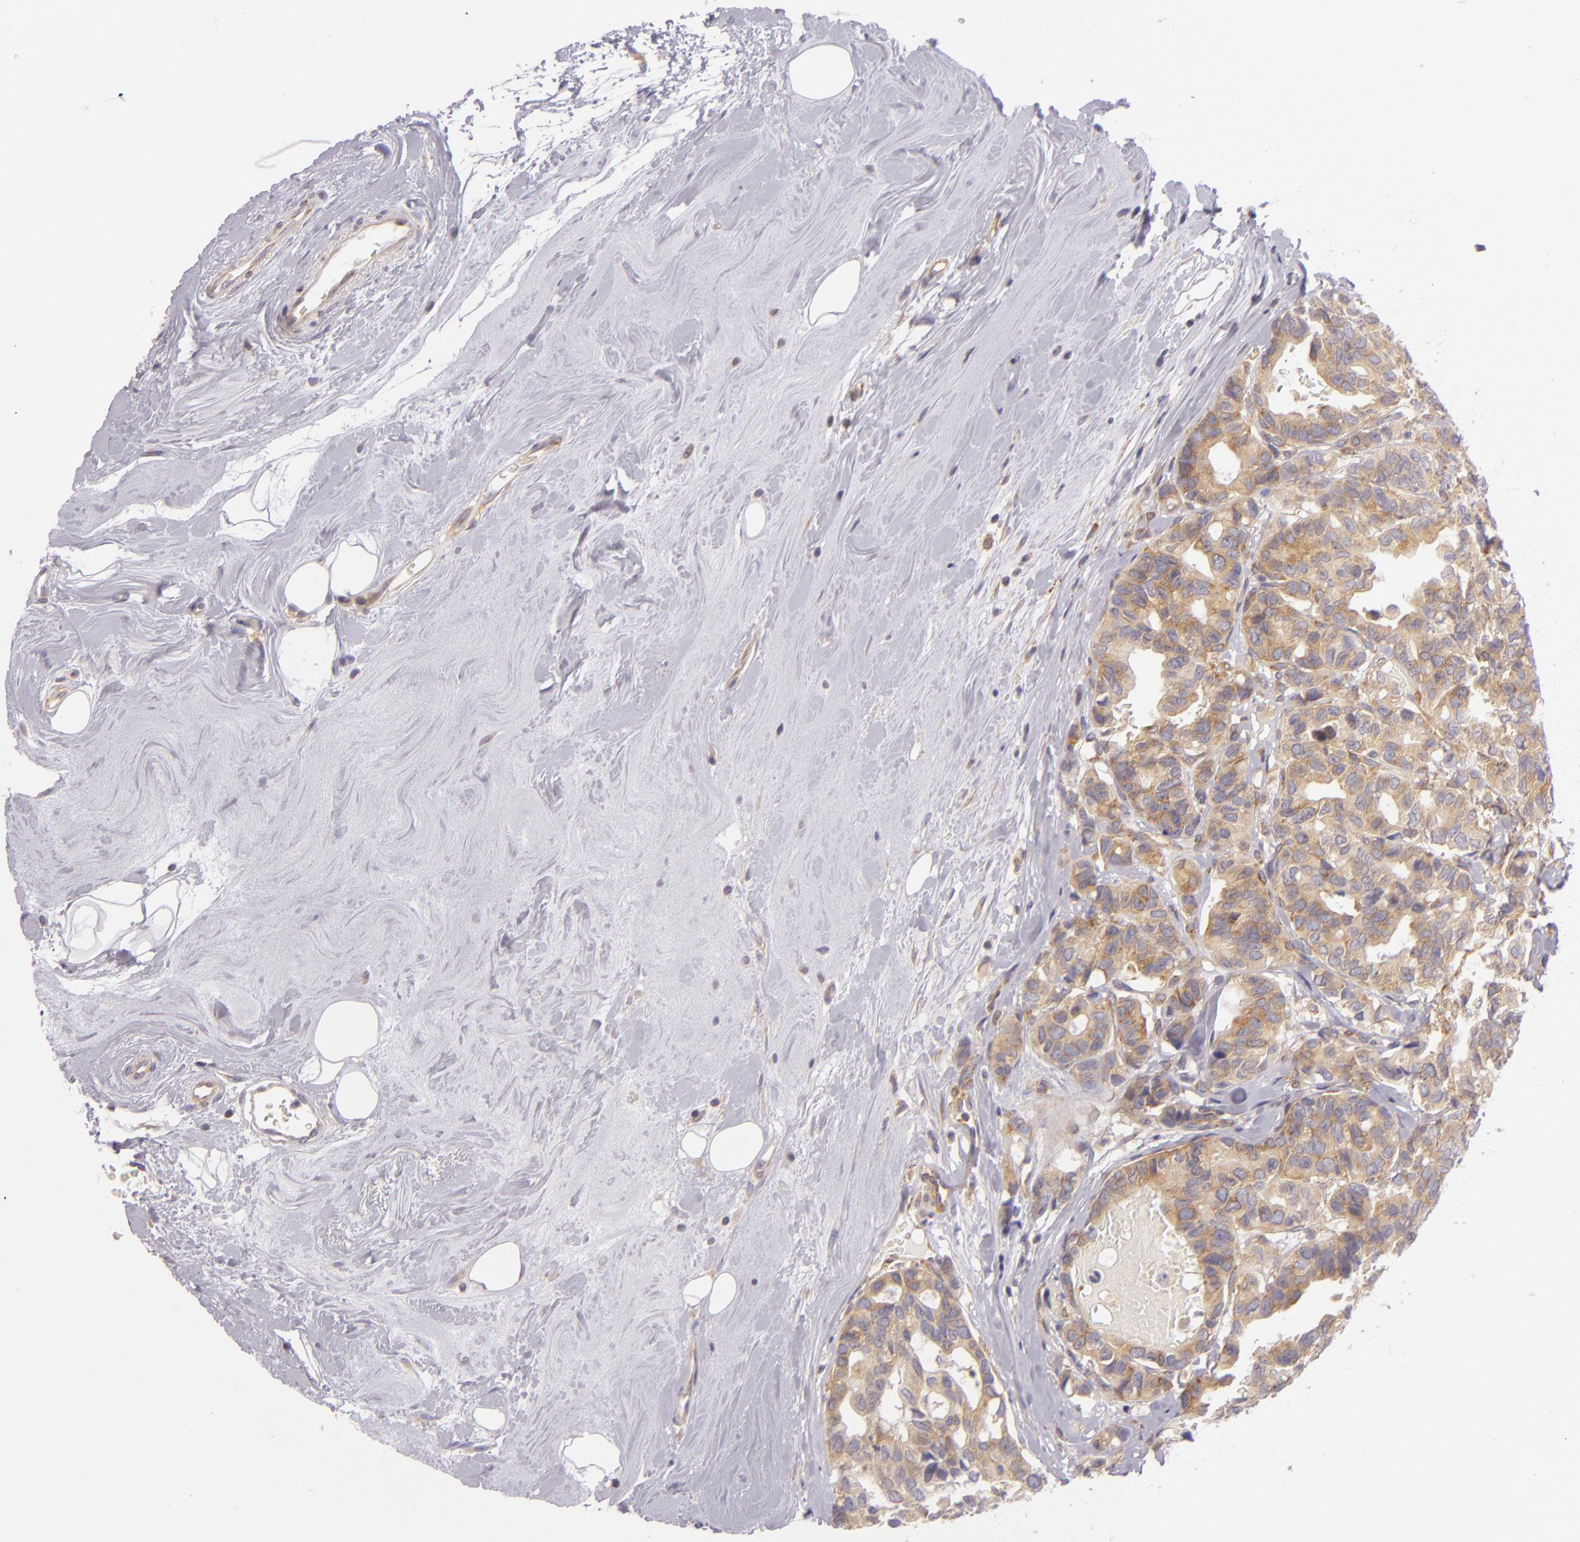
{"staining": {"intensity": "moderate", "quantity": ">75%", "location": "cytoplasmic/membranous"}, "tissue": "breast cancer", "cell_type": "Tumor cells", "image_type": "cancer", "snomed": [{"axis": "morphology", "description": "Duct carcinoma"}, {"axis": "topography", "description": "Breast"}], "caption": "Breast cancer (invasive ductal carcinoma) stained with a brown dye demonstrates moderate cytoplasmic/membranous positive staining in about >75% of tumor cells.", "gene": "UPF3B", "patient": {"sex": "female", "age": 69}}